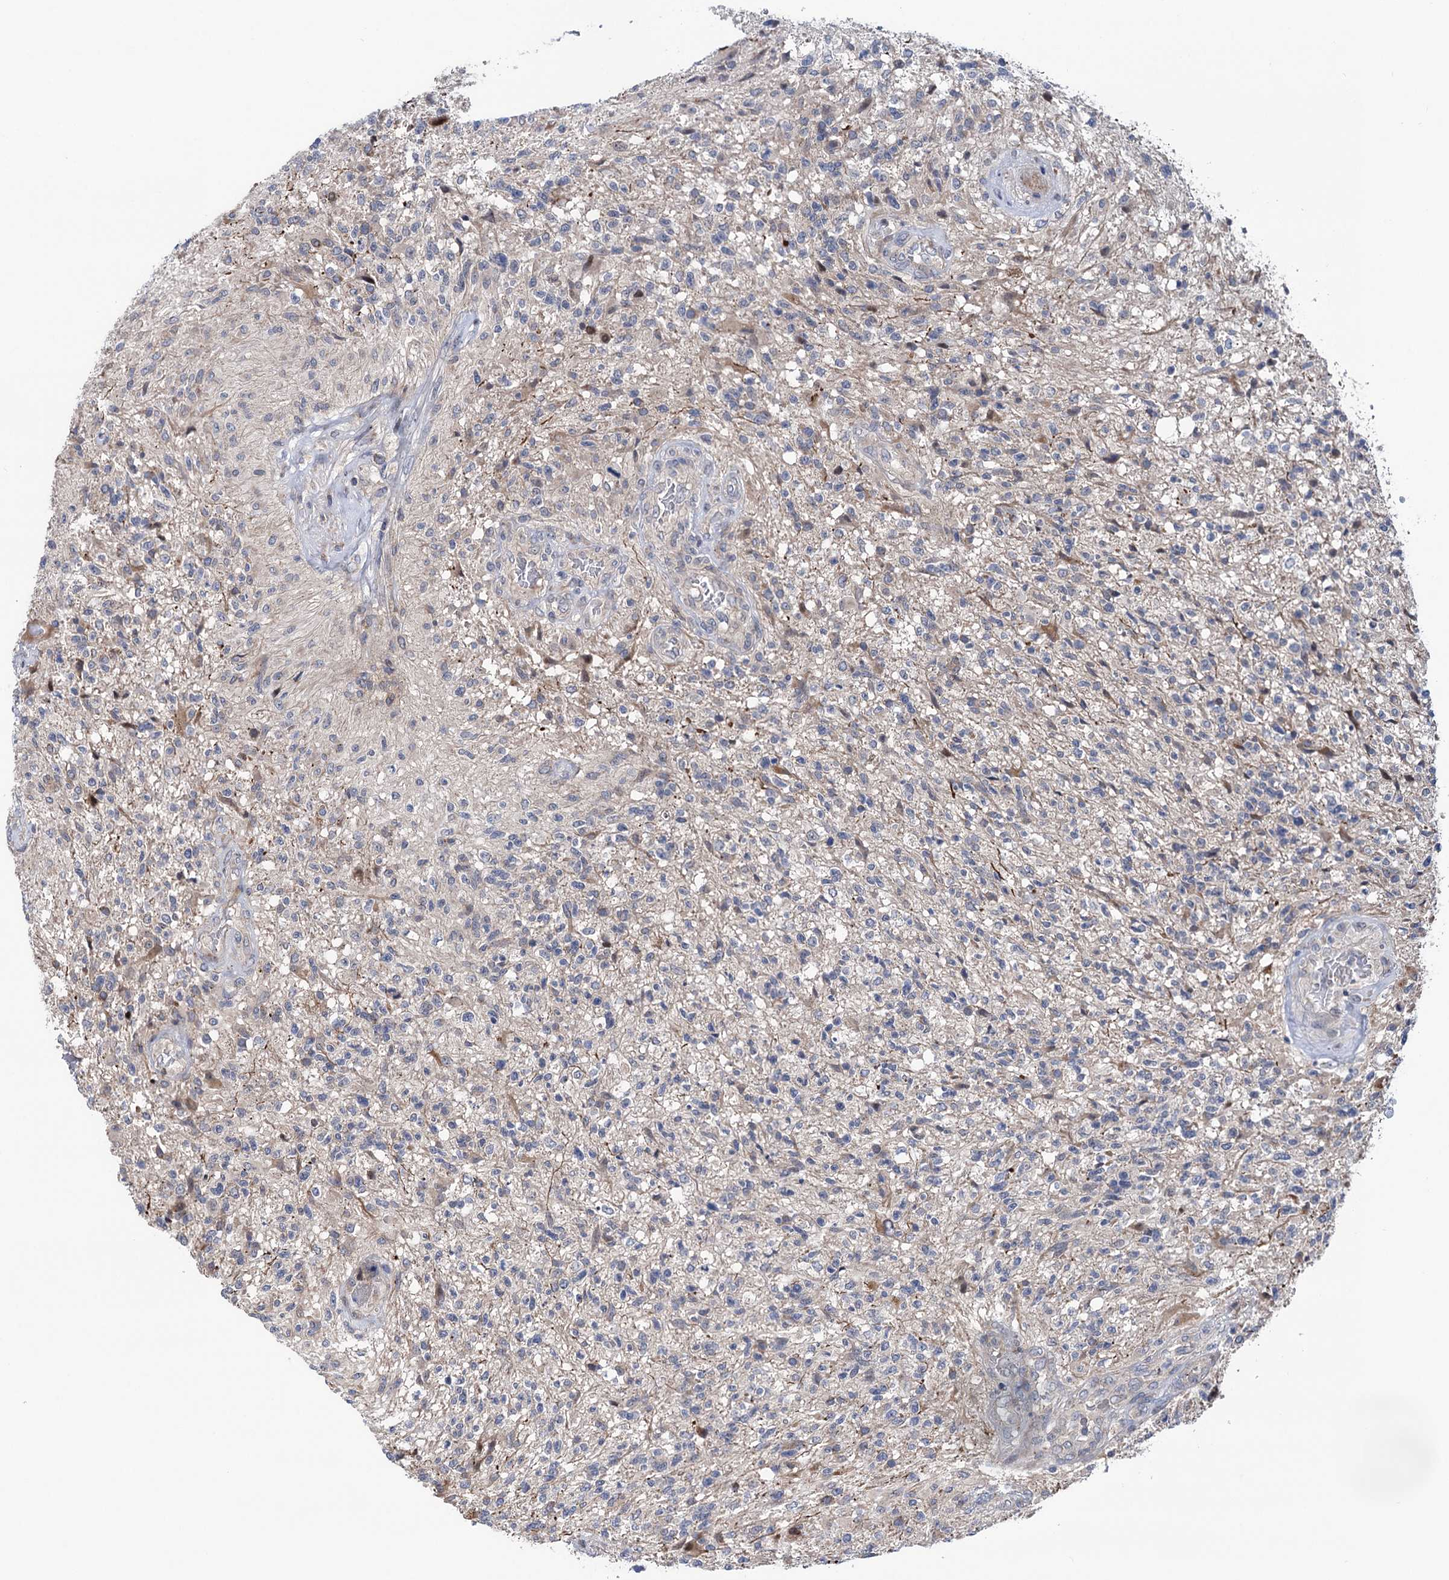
{"staining": {"intensity": "negative", "quantity": "none", "location": "none"}, "tissue": "glioma", "cell_type": "Tumor cells", "image_type": "cancer", "snomed": [{"axis": "morphology", "description": "Glioma, malignant, High grade"}, {"axis": "topography", "description": "Brain"}], "caption": "DAB immunohistochemical staining of high-grade glioma (malignant) demonstrates no significant staining in tumor cells.", "gene": "UBR1", "patient": {"sex": "male", "age": 56}}